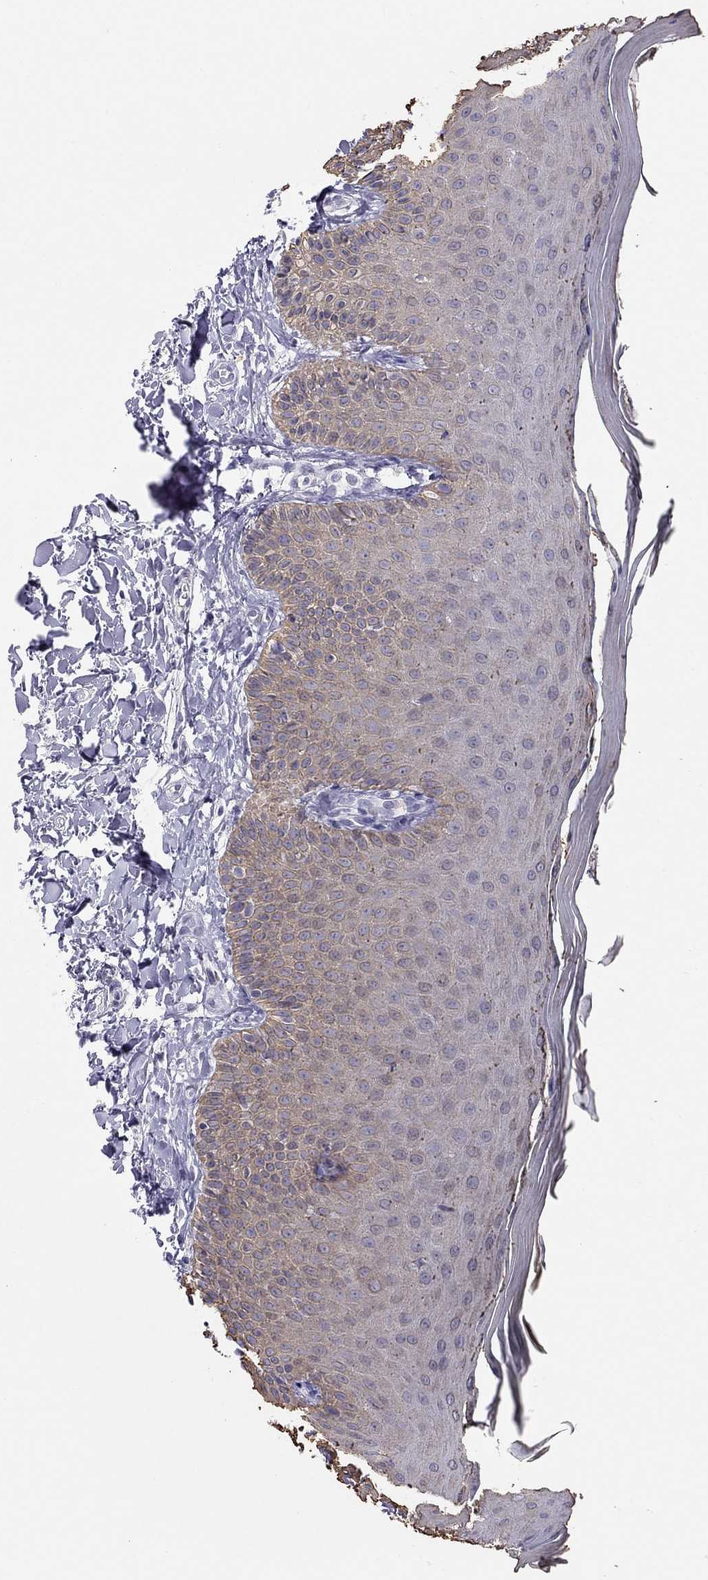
{"staining": {"intensity": "weak", "quantity": "<25%", "location": "cytoplasmic/membranous"}, "tissue": "oral mucosa", "cell_type": "Squamous epithelial cells", "image_type": "normal", "snomed": [{"axis": "morphology", "description": "Normal tissue, NOS"}, {"axis": "topography", "description": "Oral tissue"}], "caption": "DAB (3,3'-diaminobenzidine) immunohistochemical staining of normal oral mucosa displays no significant staining in squamous epithelial cells. (Brightfield microscopy of DAB immunohistochemistry at high magnification).", "gene": "KCNV2", "patient": {"sex": "female", "age": 43}}